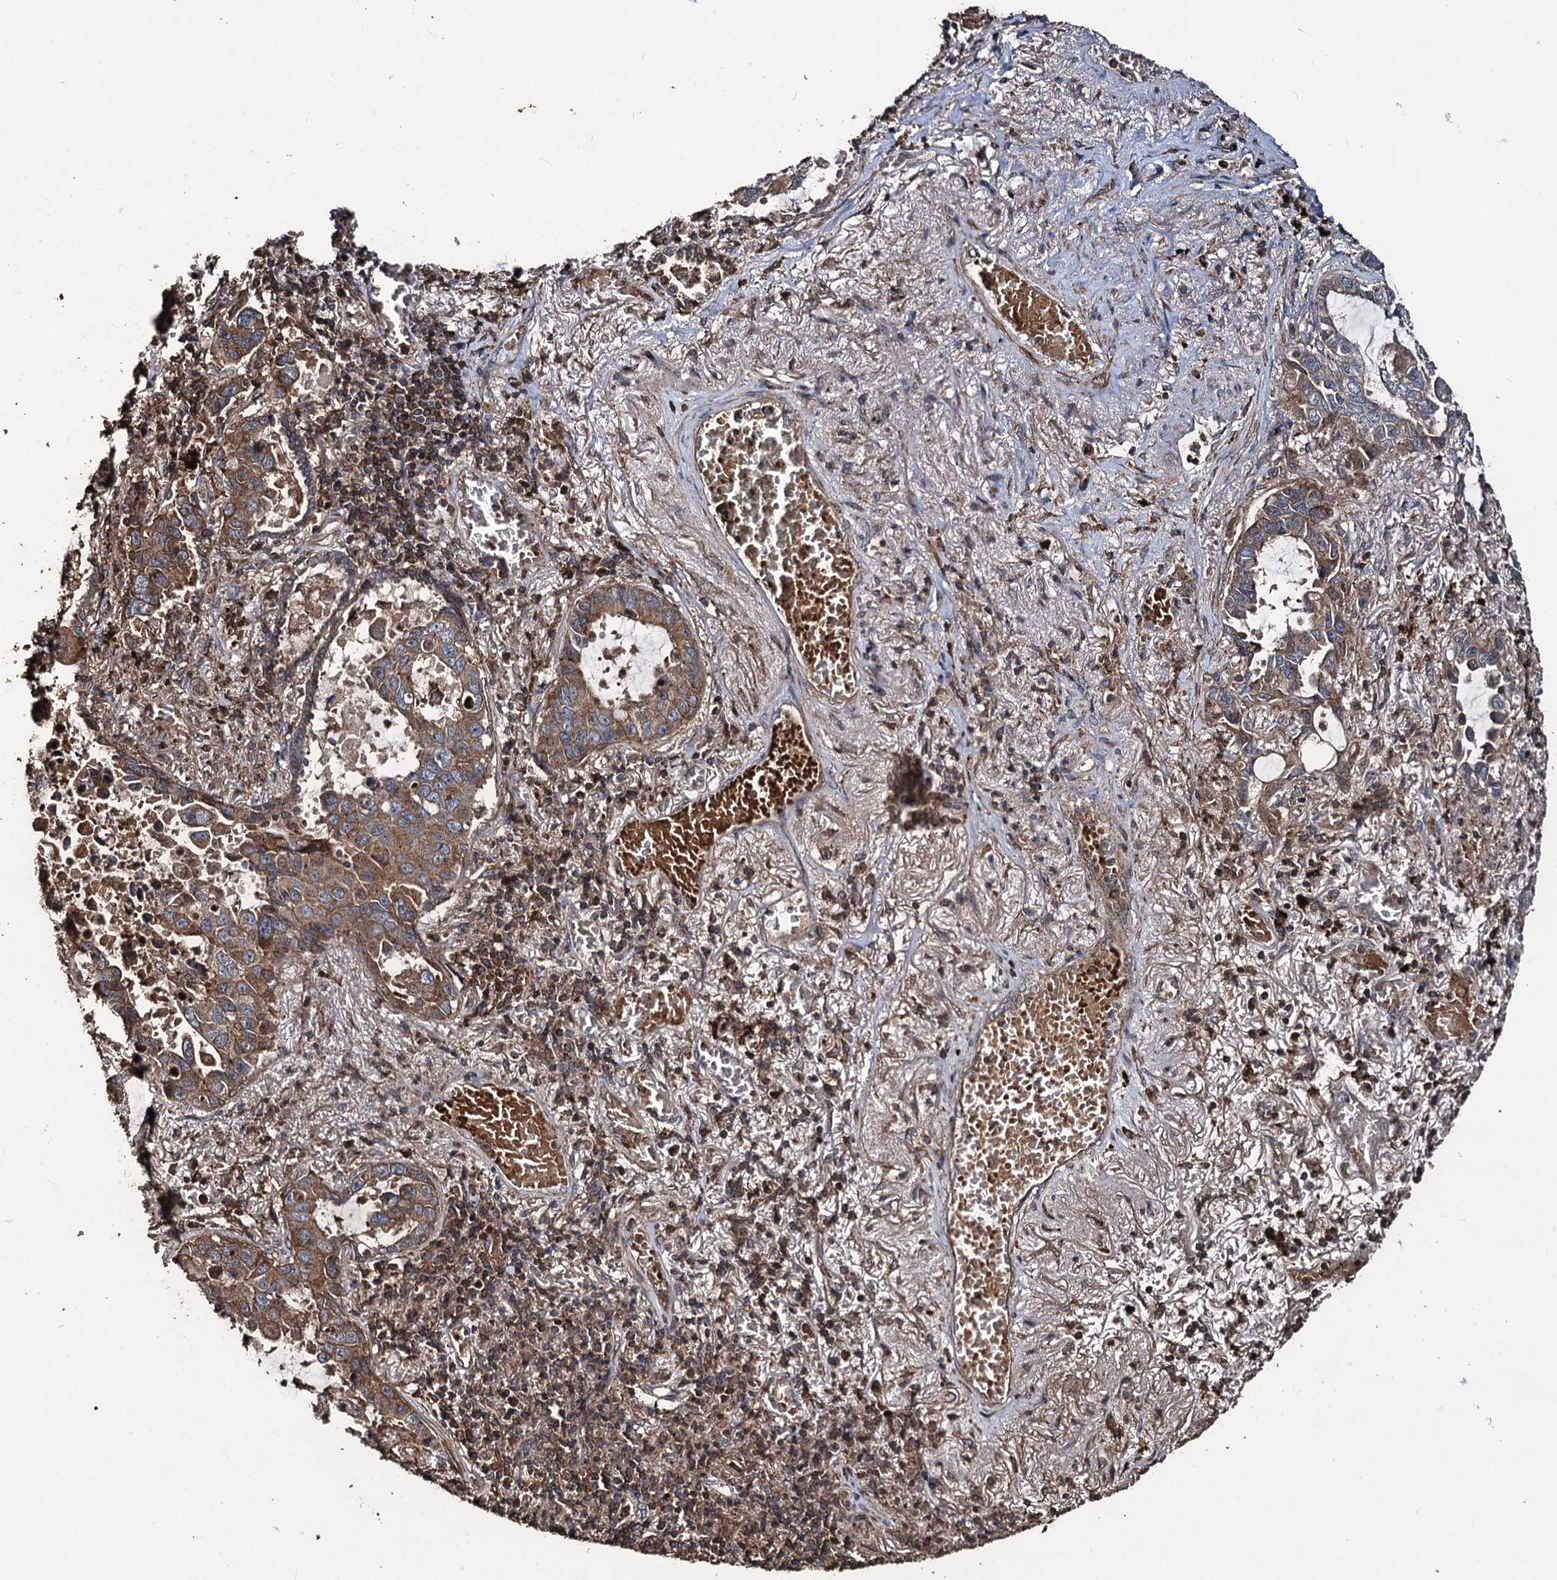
{"staining": {"intensity": "moderate", "quantity": ">75%", "location": "cytoplasmic/membranous"}, "tissue": "lung cancer", "cell_type": "Tumor cells", "image_type": "cancer", "snomed": [{"axis": "morphology", "description": "Adenocarcinoma, NOS"}, {"axis": "topography", "description": "Lung"}], "caption": "This image displays lung cancer stained with immunohistochemistry (IHC) to label a protein in brown. The cytoplasmic/membranous of tumor cells show moderate positivity for the protein. Nuclei are counter-stained blue.", "gene": "NOTCH2NLA", "patient": {"sex": "male", "age": 64}}